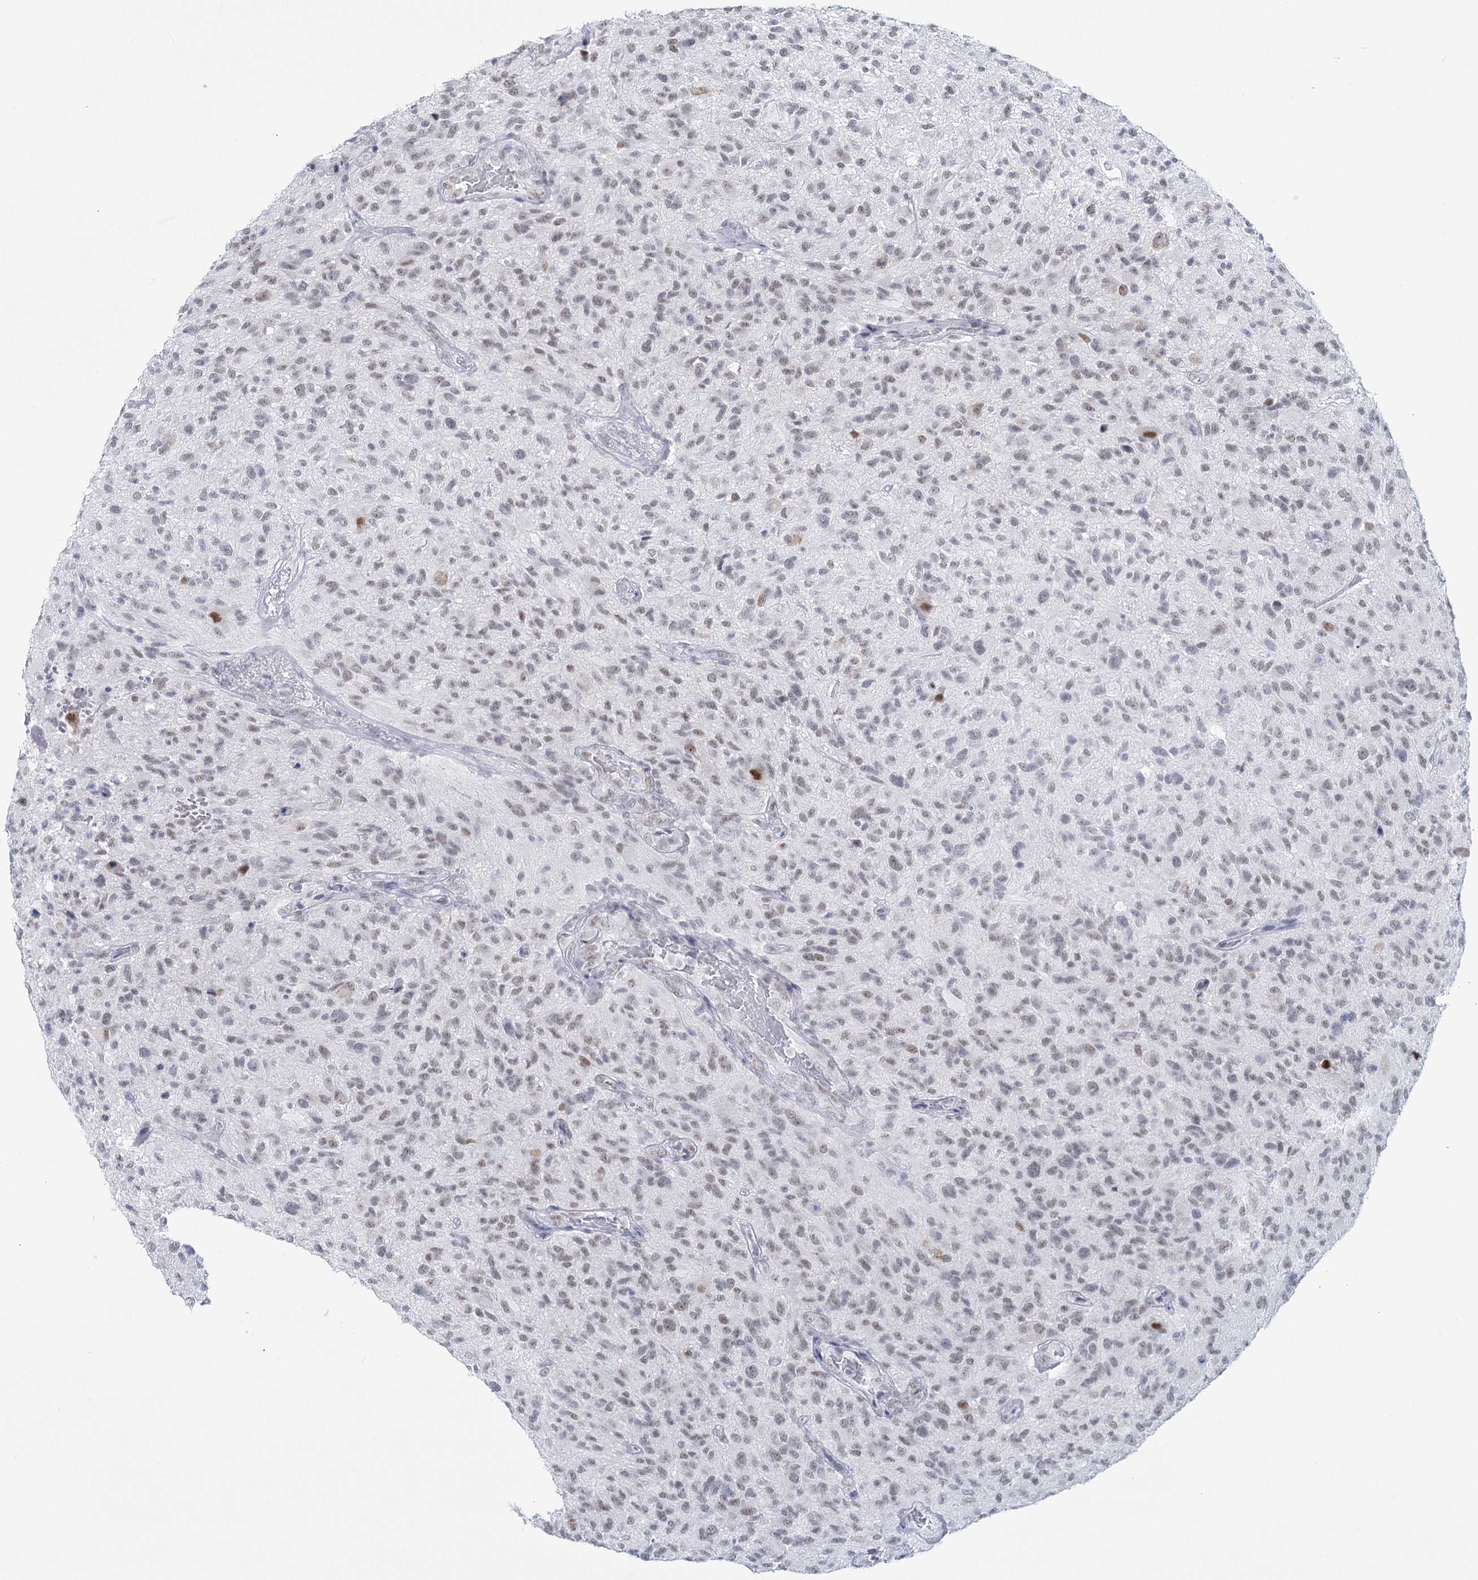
{"staining": {"intensity": "weak", "quantity": ">75%", "location": "nuclear"}, "tissue": "glioma", "cell_type": "Tumor cells", "image_type": "cancer", "snomed": [{"axis": "morphology", "description": "Glioma, malignant, High grade"}, {"axis": "topography", "description": "Brain"}], "caption": "This is a histology image of immunohistochemistry (IHC) staining of malignant glioma (high-grade), which shows weak staining in the nuclear of tumor cells.", "gene": "ZC3H8", "patient": {"sex": "male", "age": 47}}